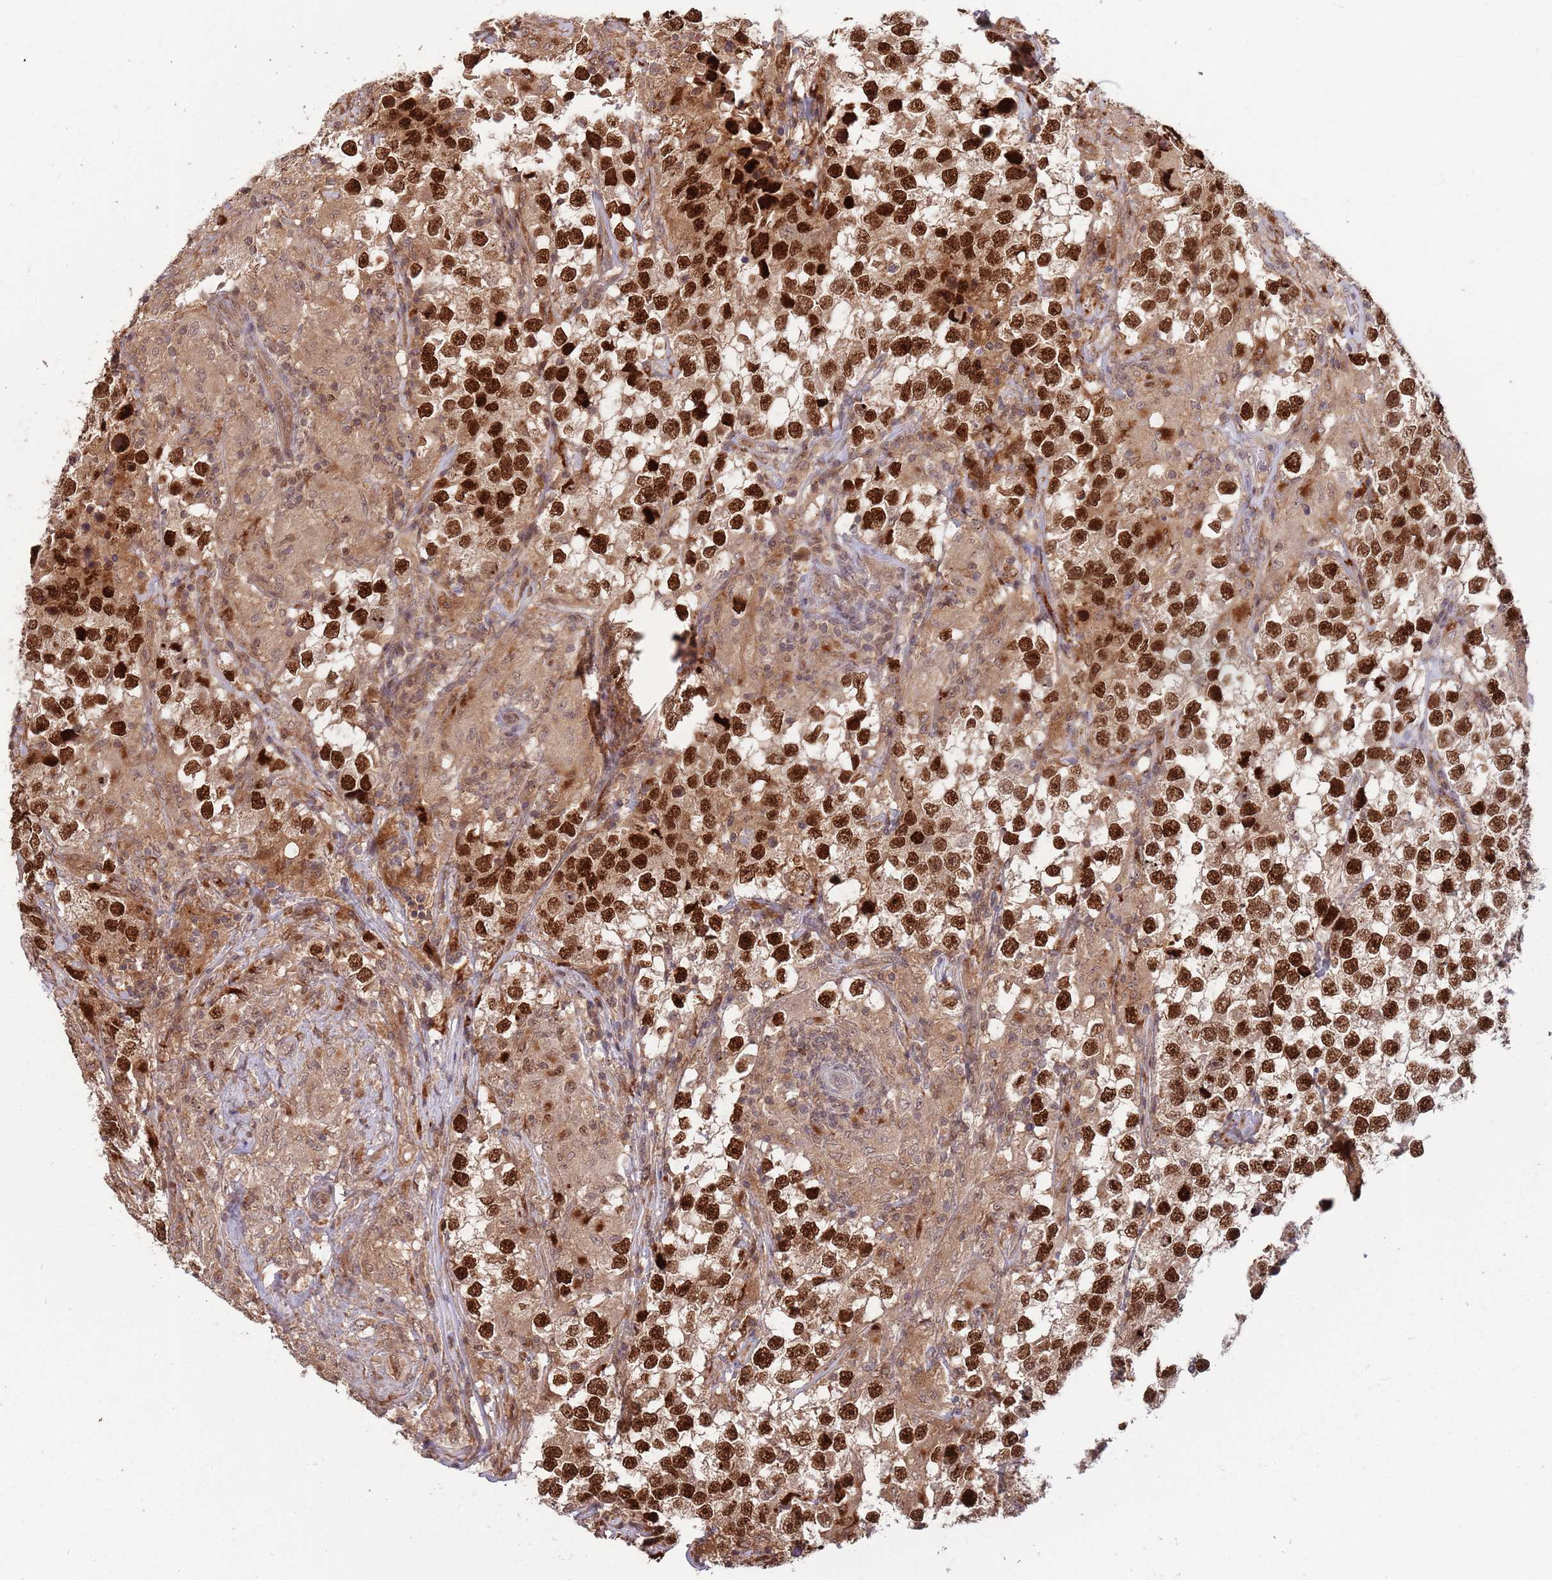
{"staining": {"intensity": "strong", "quantity": ">75%", "location": "nuclear"}, "tissue": "testis cancer", "cell_type": "Tumor cells", "image_type": "cancer", "snomed": [{"axis": "morphology", "description": "Seminoma, NOS"}, {"axis": "topography", "description": "Testis"}], "caption": "An immunohistochemistry image of tumor tissue is shown. Protein staining in brown shows strong nuclear positivity in testis cancer within tumor cells.", "gene": "SALL1", "patient": {"sex": "male", "age": 46}}